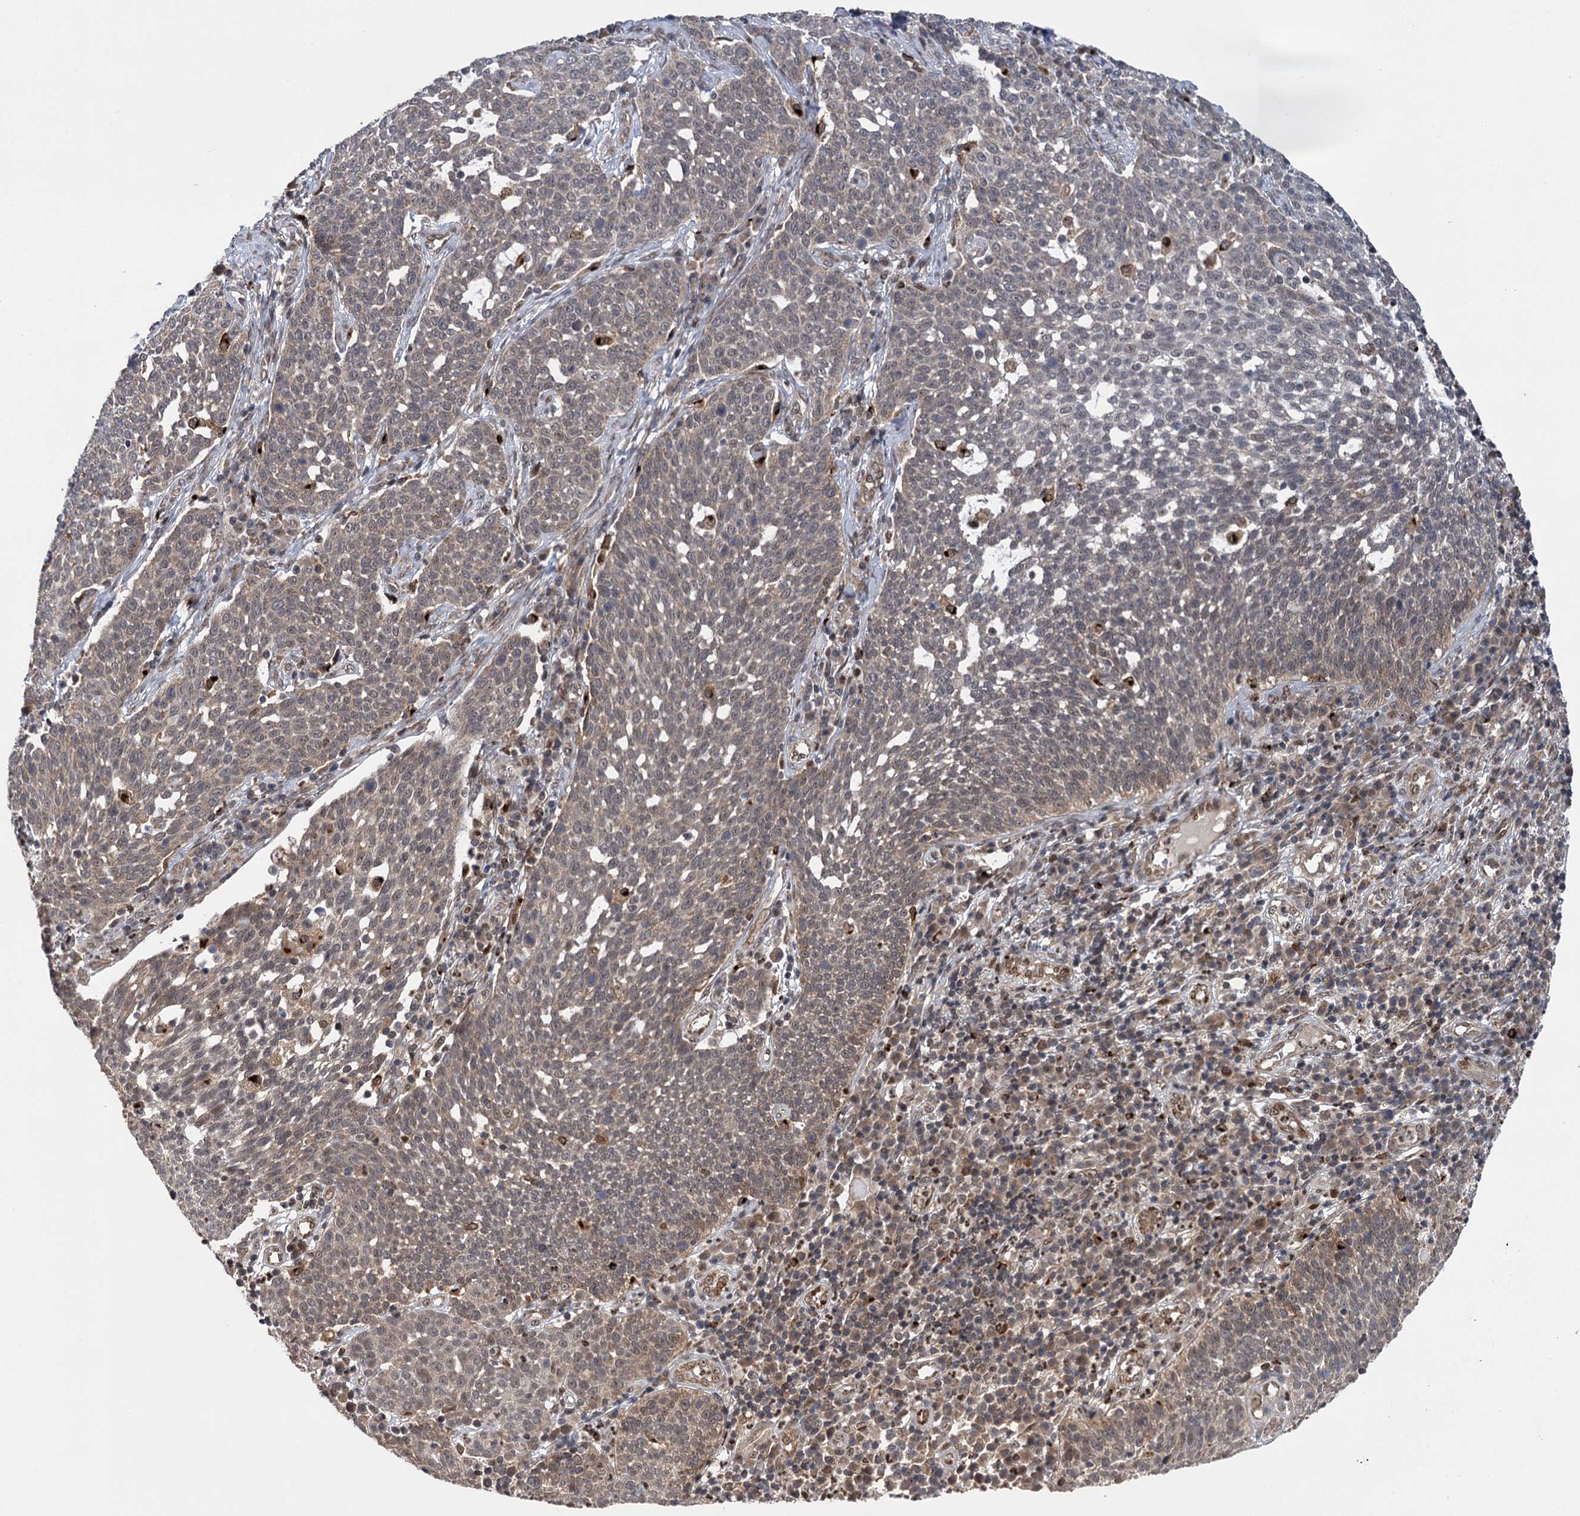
{"staining": {"intensity": "weak", "quantity": "25%-75%", "location": "cytoplasmic/membranous"}, "tissue": "cervical cancer", "cell_type": "Tumor cells", "image_type": "cancer", "snomed": [{"axis": "morphology", "description": "Squamous cell carcinoma, NOS"}, {"axis": "topography", "description": "Cervix"}], "caption": "DAB immunohistochemical staining of cervical cancer (squamous cell carcinoma) shows weak cytoplasmic/membranous protein expression in approximately 25%-75% of tumor cells. Using DAB (3,3'-diaminobenzidine) (brown) and hematoxylin (blue) stains, captured at high magnification using brightfield microscopy.", "gene": "GAL3ST4", "patient": {"sex": "female", "age": 34}}